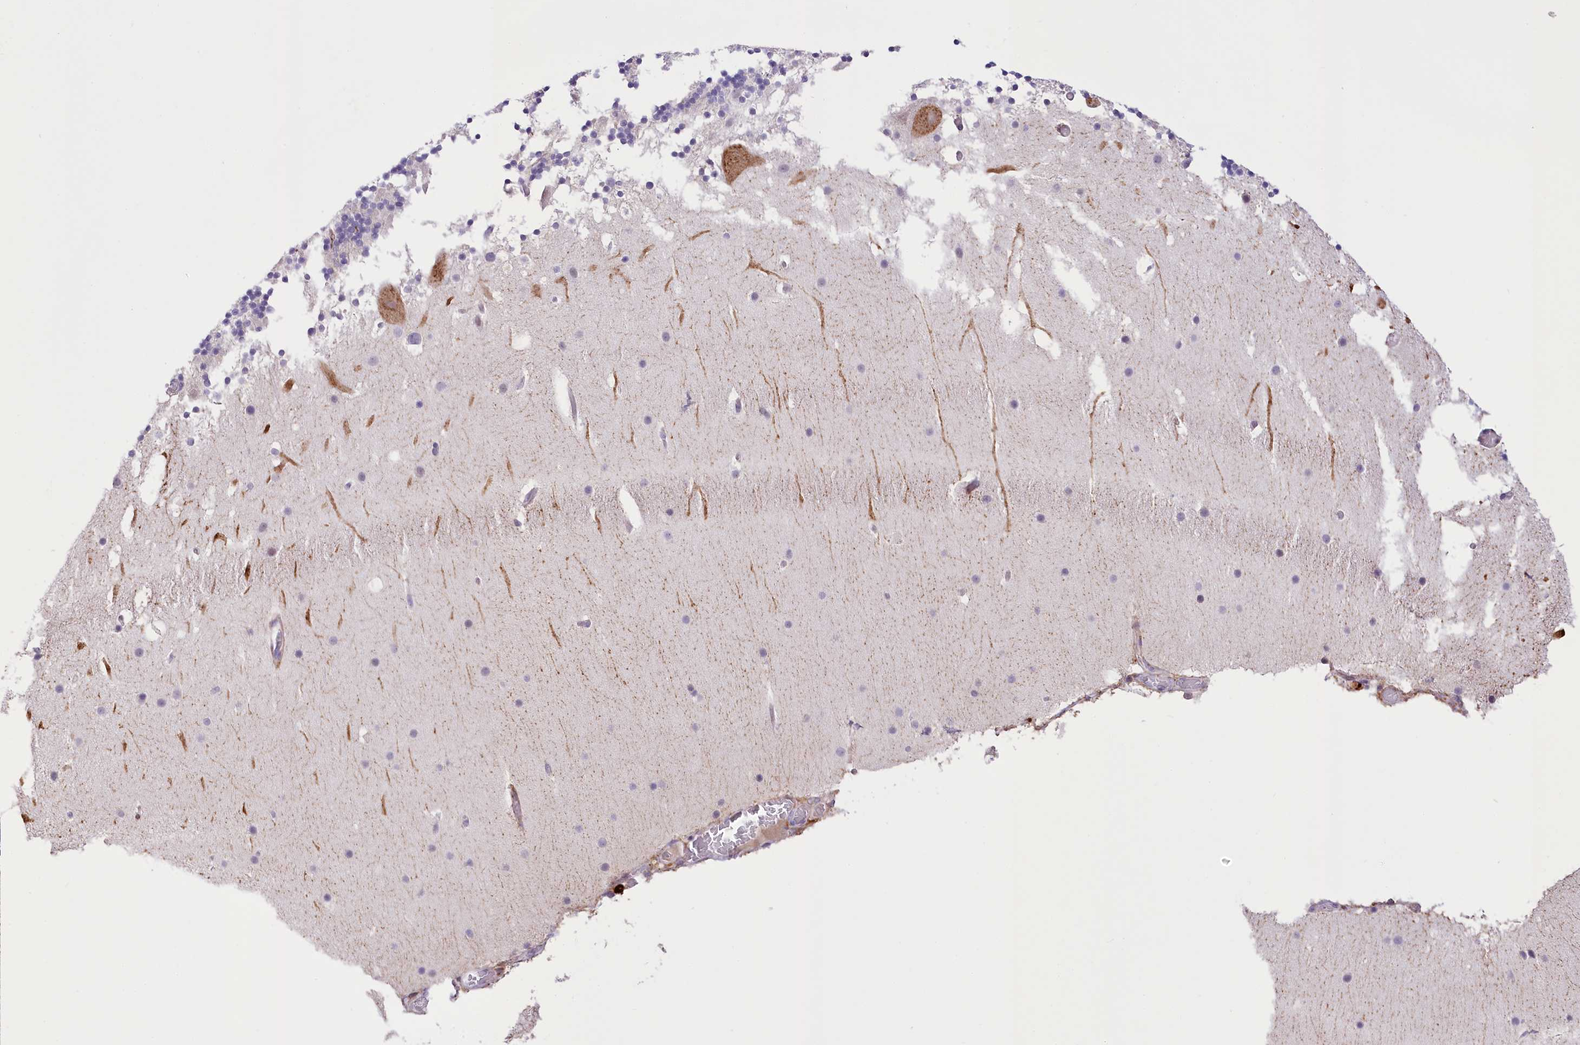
{"staining": {"intensity": "negative", "quantity": "none", "location": "none"}, "tissue": "cerebellum", "cell_type": "Cells in granular layer", "image_type": "normal", "snomed": [{"axis": "morphology", "description": "Normal tissue, NOS"}, {"axis": "topography", "description": "Cerebellum"}], "caption": "An image of cerebellum stained for a protein reveals no brown staining in cells in granular layer. (IHC, brightfield microscopy, high magnification).", "gene": "NCKAP5", "patient": {"sex": "male", "age": 57}}